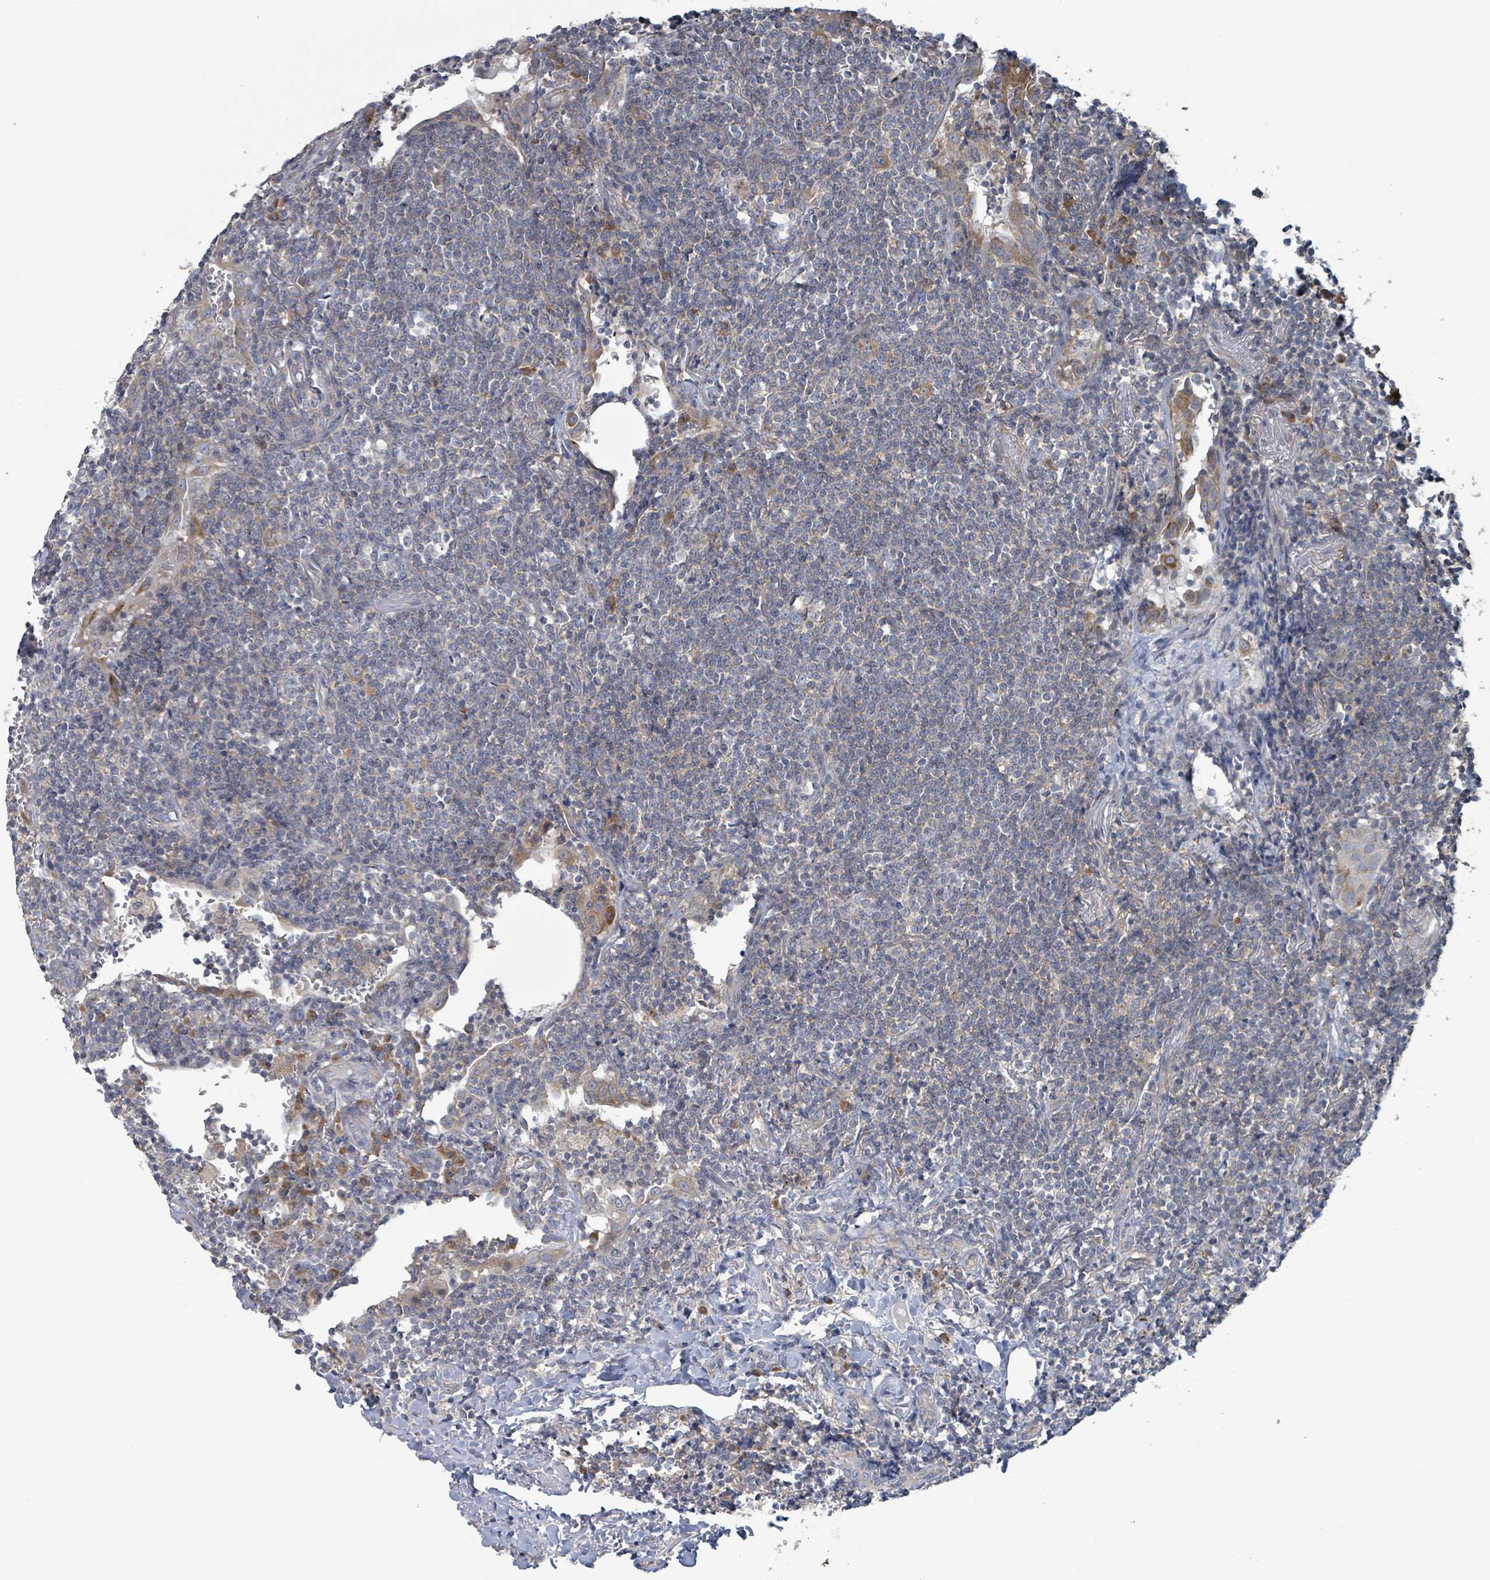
{"staining": {"intensity": "negative", "quantity": "none", "location": "none"}, "tissue": "lymphoma", "cell_type": "Tumor cells", "image_type": "cancer", "snomed": [{"axis": "morphology", "description": "Malignant lymphoma, non-Hodgkin's type, Low grade"}, {"axis": "topography", "description": "Lung"}], "caption": "Immunohistochemistry micrograph of human malignant lymphoma, non-Hodgkin's type (low-grade) stained for a protein (brown), which displays no positivity in tumor cells. (Brightfield microscopy of DAB (3,3'-diaminobenzidine) immunohistochemistry (IHC) at high magnification).", "gene": "RPL32", "patient": {"sex": "female", "age": 71}}